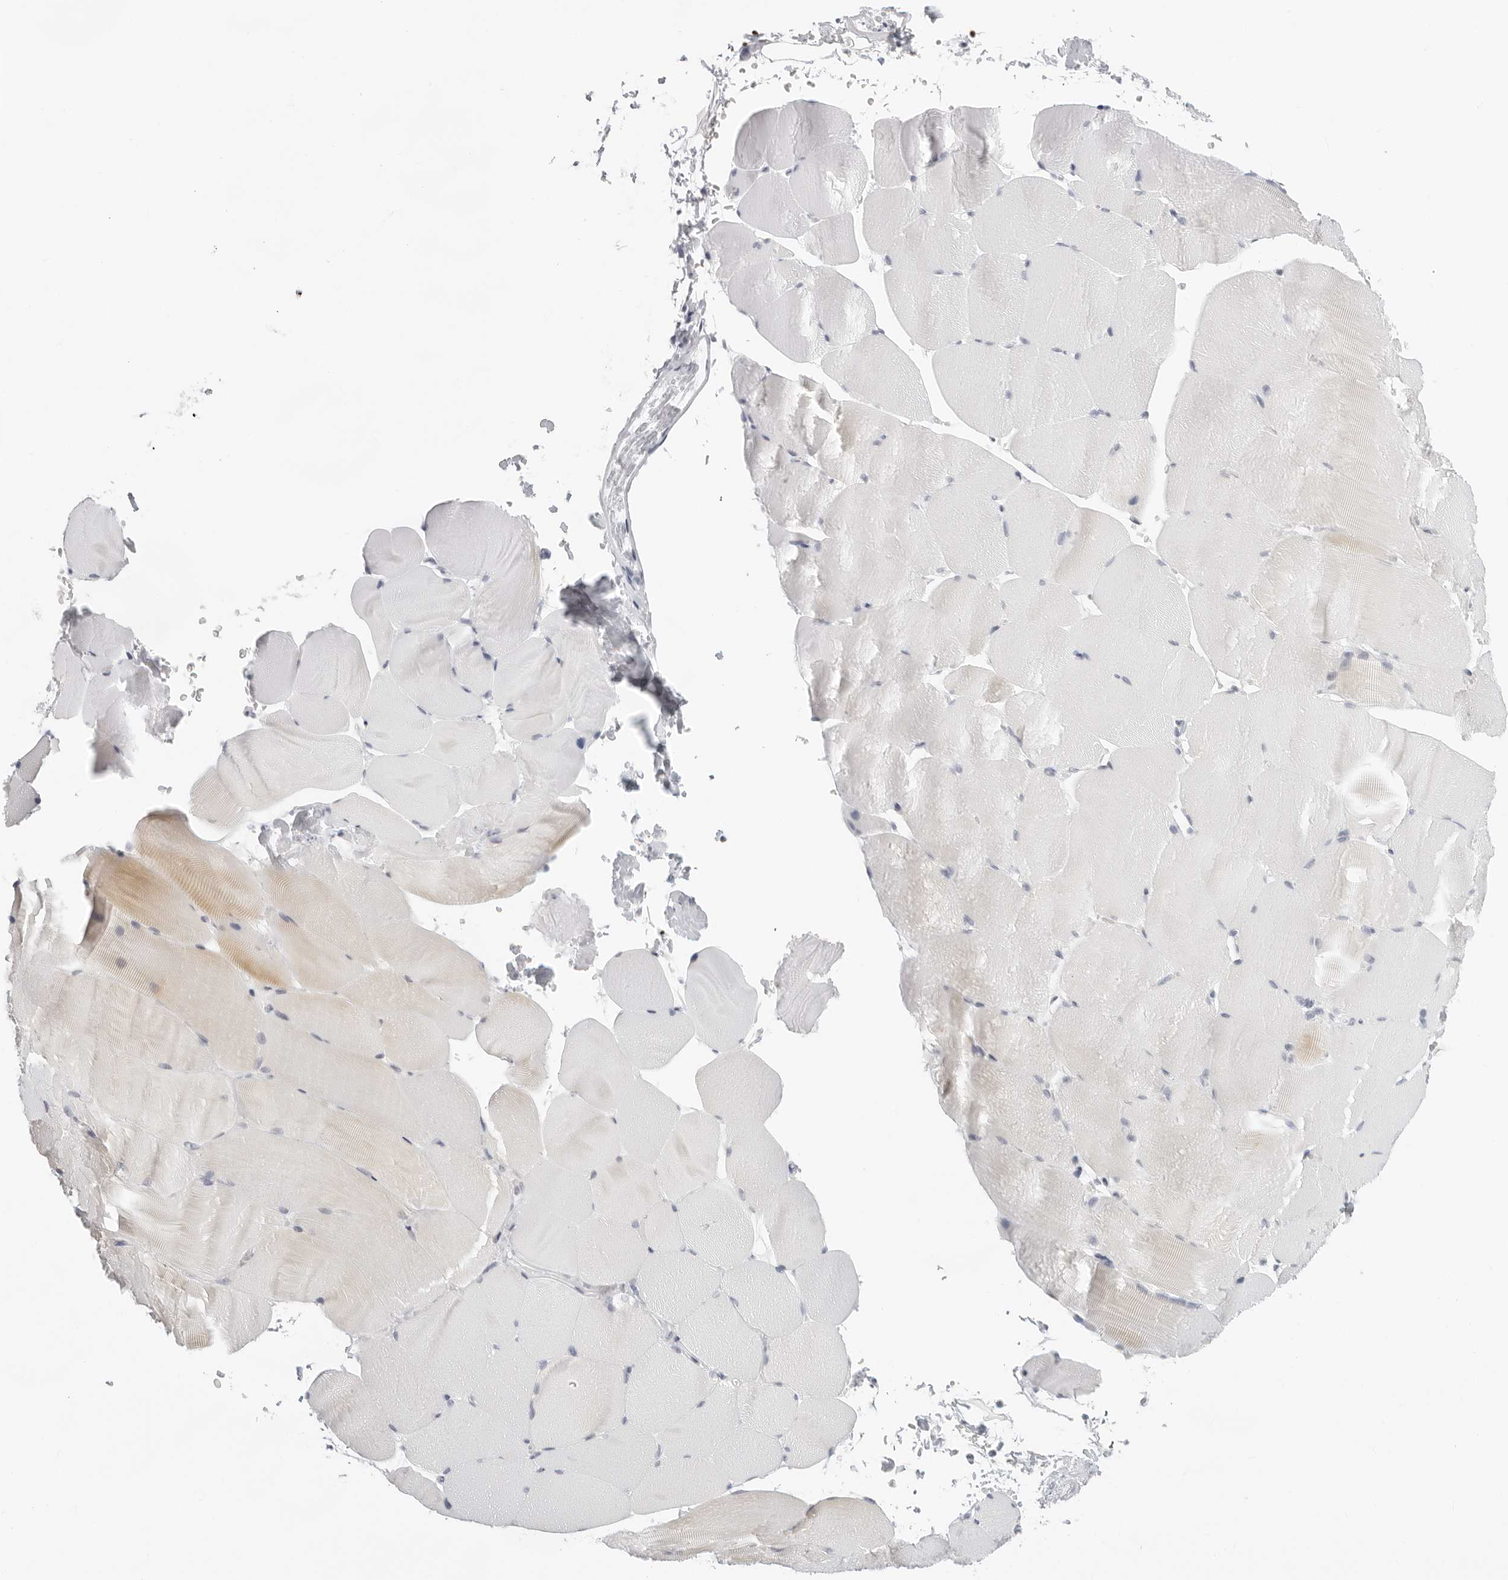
{"staining": {"intensity": "weak", "quantity": "<25%", "location": "cytoplasmic/membranous"}, "tissue": "skeletal muscle", "cell_type": "Myocytes", "image_type": "normal", "snomed": [{"axis": "morphology", "description": "Normal tissue, NOS"}, {"axis": "topography", "description": "Skeletal muscle"}, {"axis": "topography", "description": "Parathyroid gland"}], "caption": "Micrograph shows no protein expression in myocytes of benign skeletal muscle.", "gene": "CIART", "patient": {"sex": "female", "age": 37}}